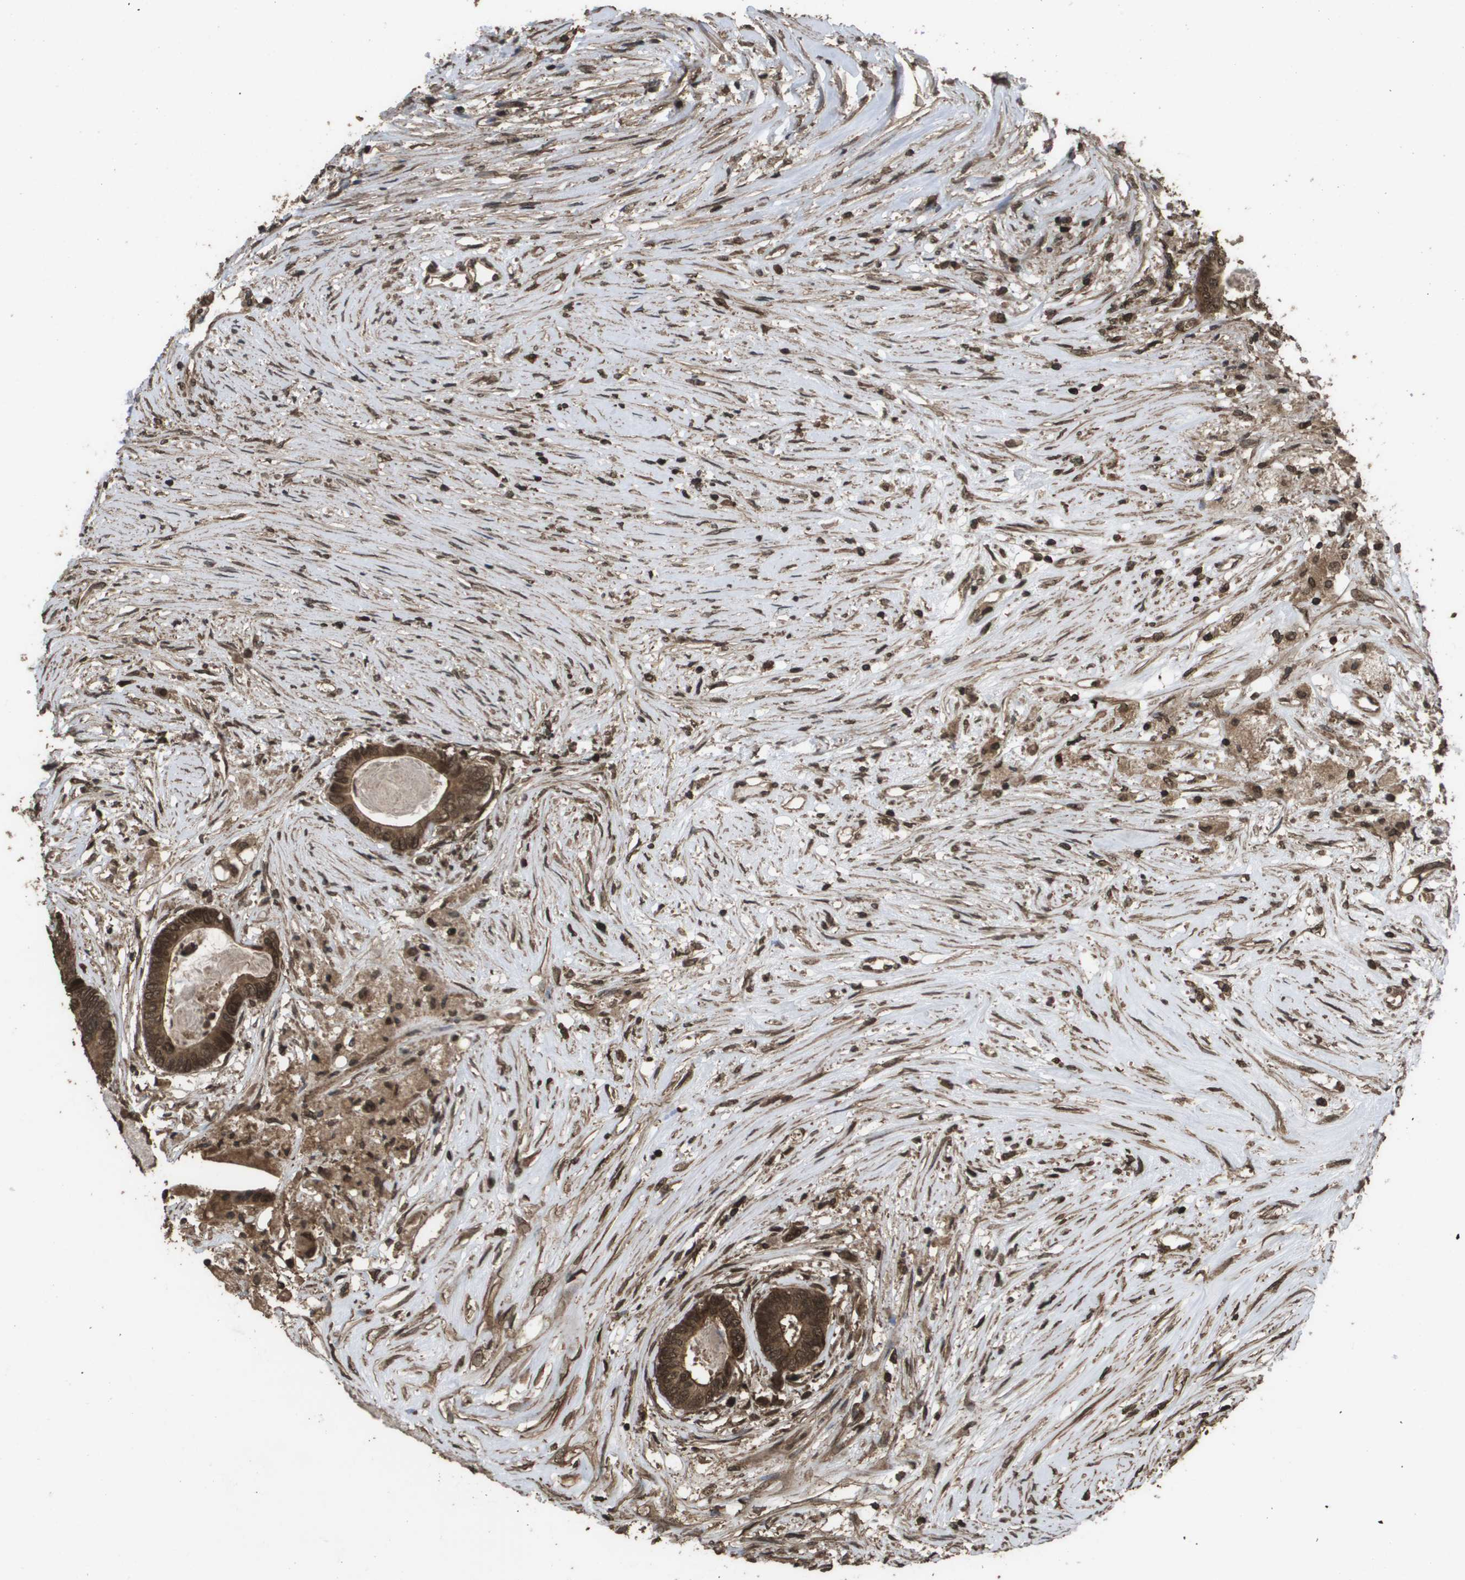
{"staining": {"intensity": "strong", "quantity": ">75%", "location": "cytoplasmic/membranous,nuclear"}, "tissue": "colorectal cancer", "cell_type": "Tumor cells", "image_type": "cancer", "snomed": [{"axis": "morphology", "description": "Adenocarcinoma, NOS"}, {"axis": "topography", "description": "Rectum"}], "caption": "Adenocarcinoma (colorectal) stained with a protein marker demonstrates strong staining in tumor cells.", "gene": "AXIN2", "patient": {"sex": "male", "age": 63}}